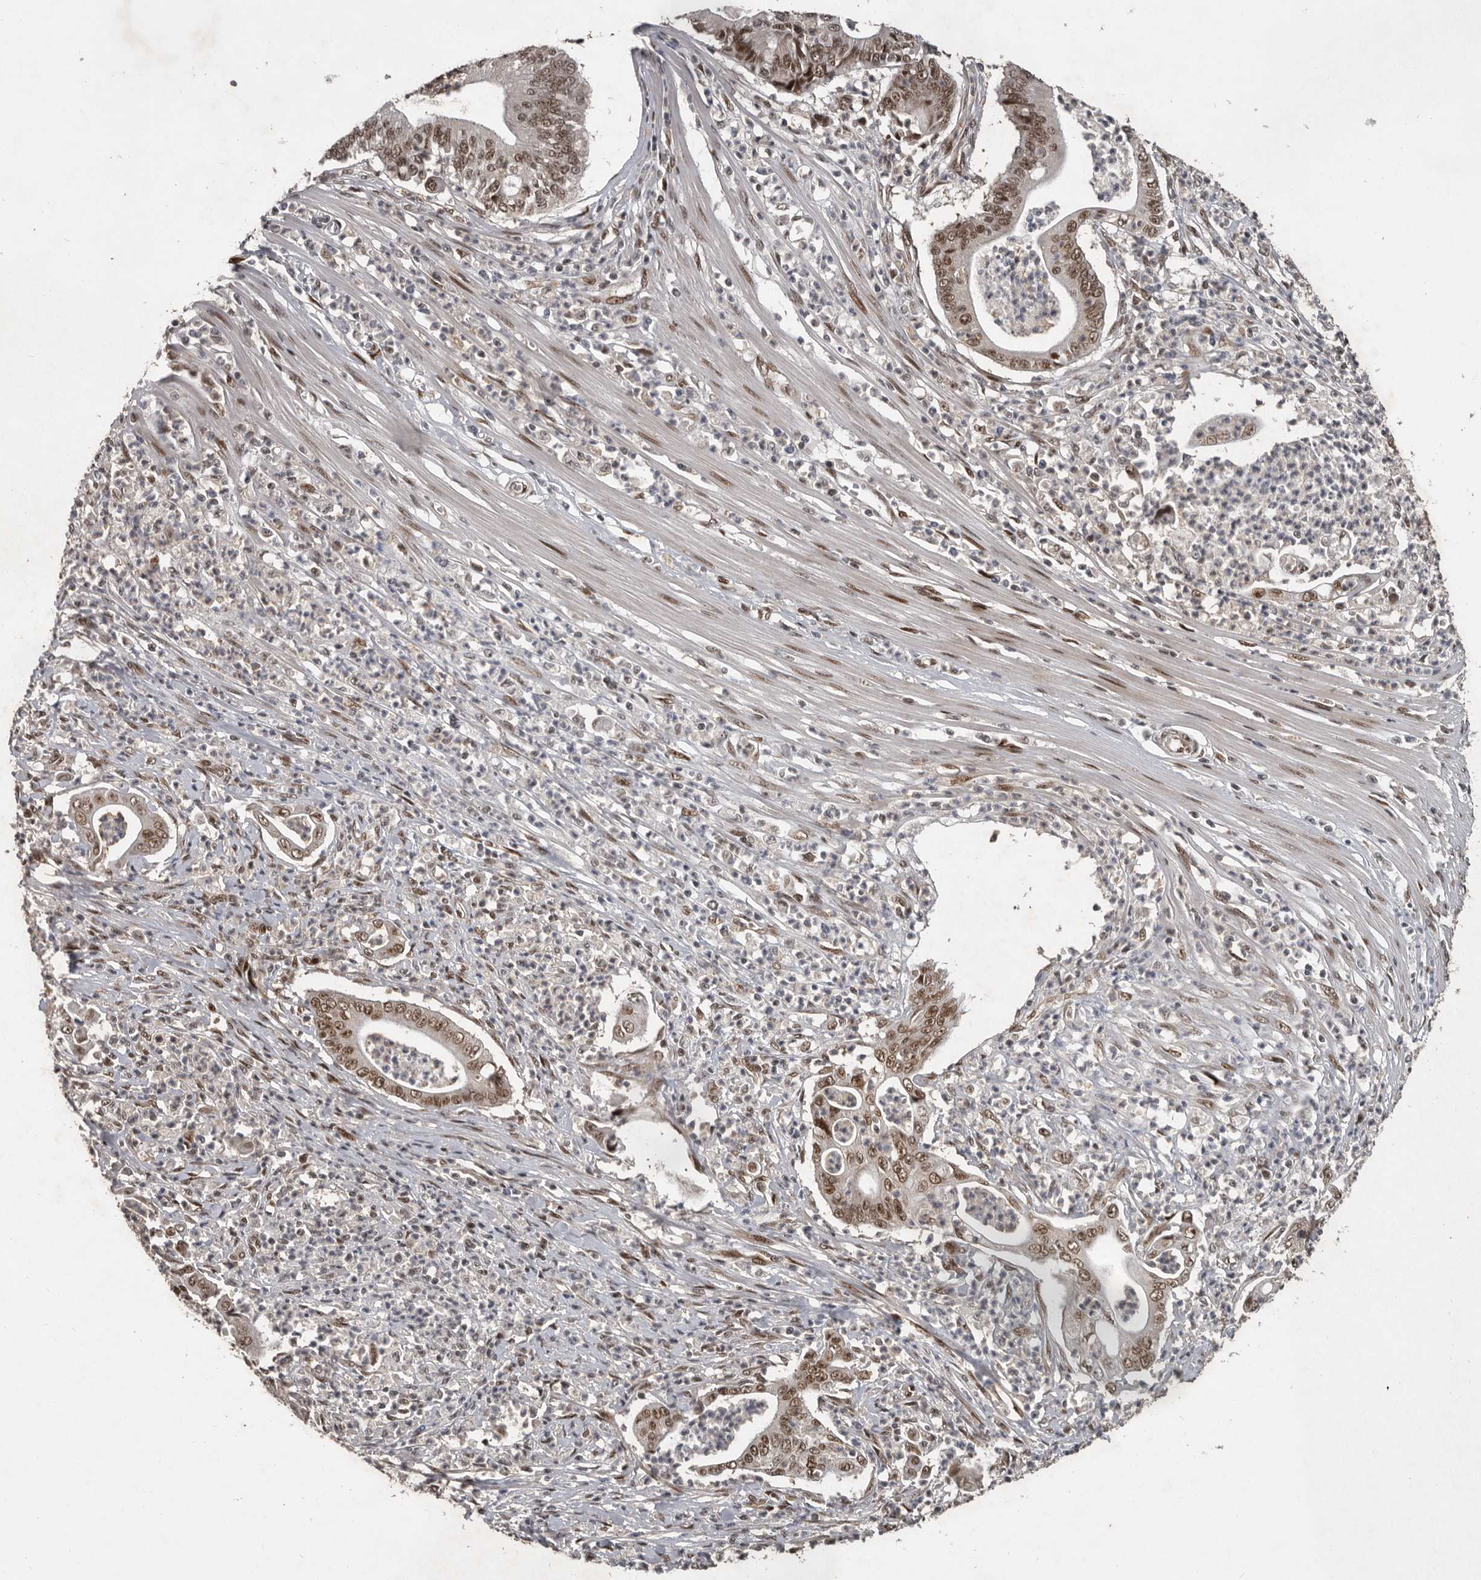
{"staining": {"intensity": "moderate", "quantity": ">75%", "location": "nuclear"}, "tissue": "pancreatic cancer", "cell_type": "Tumor cells", "image_type": "cancer", "snomed": [{"axis": "morphology", "description": "Adenocarcinoma, NOS"}, {"axis": "topography", "description": "Pancreas"}], "caption": "Protein analysis of pancreatic adenocarcinoma tissue displays moderate nuclear positivity in approximately >75% of tumor cells.", "gene": "CDC27", "patient": {"sex": "male", "age": 69}}